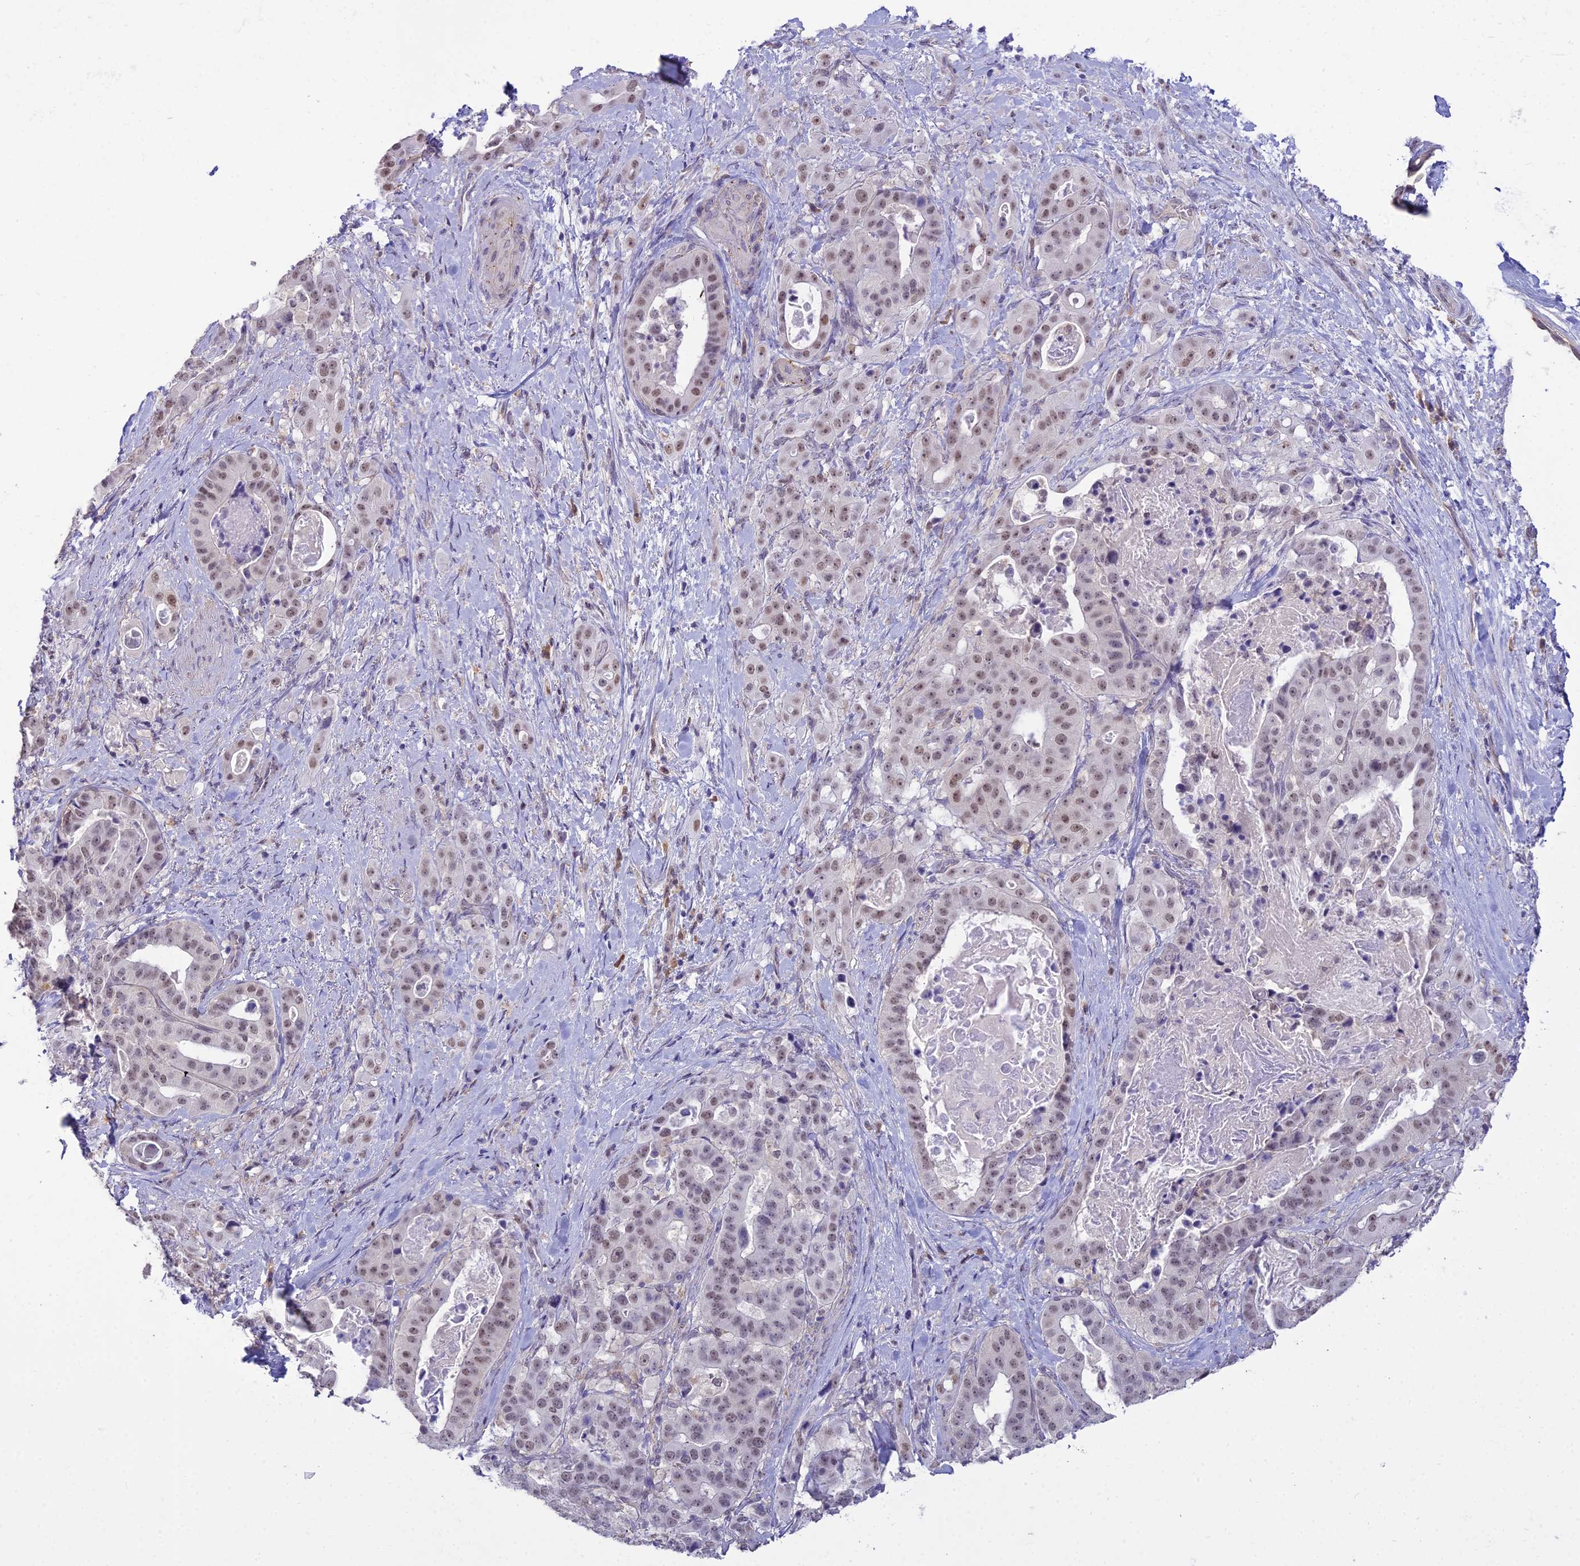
{"staining": {"intensity": "moderate", "quantity": "25%-75%", "location": "nuclear"}, "tissue": "stomach cancer", "cell_type": "Tumor cells", "image_type": "cancer", "snomed": [{"axis": "morphology", "description": "Adenocarcinoma, NOS"}, {"axis": "topography", "description": "Stomach"}], "caption": "Protein staining of stomach cancer tissue shows moderate nuclear expression in approximately 25%-75% of tumor cells.", "gene": "BLNK", "patient": {"sex": "male", "age": 48}}